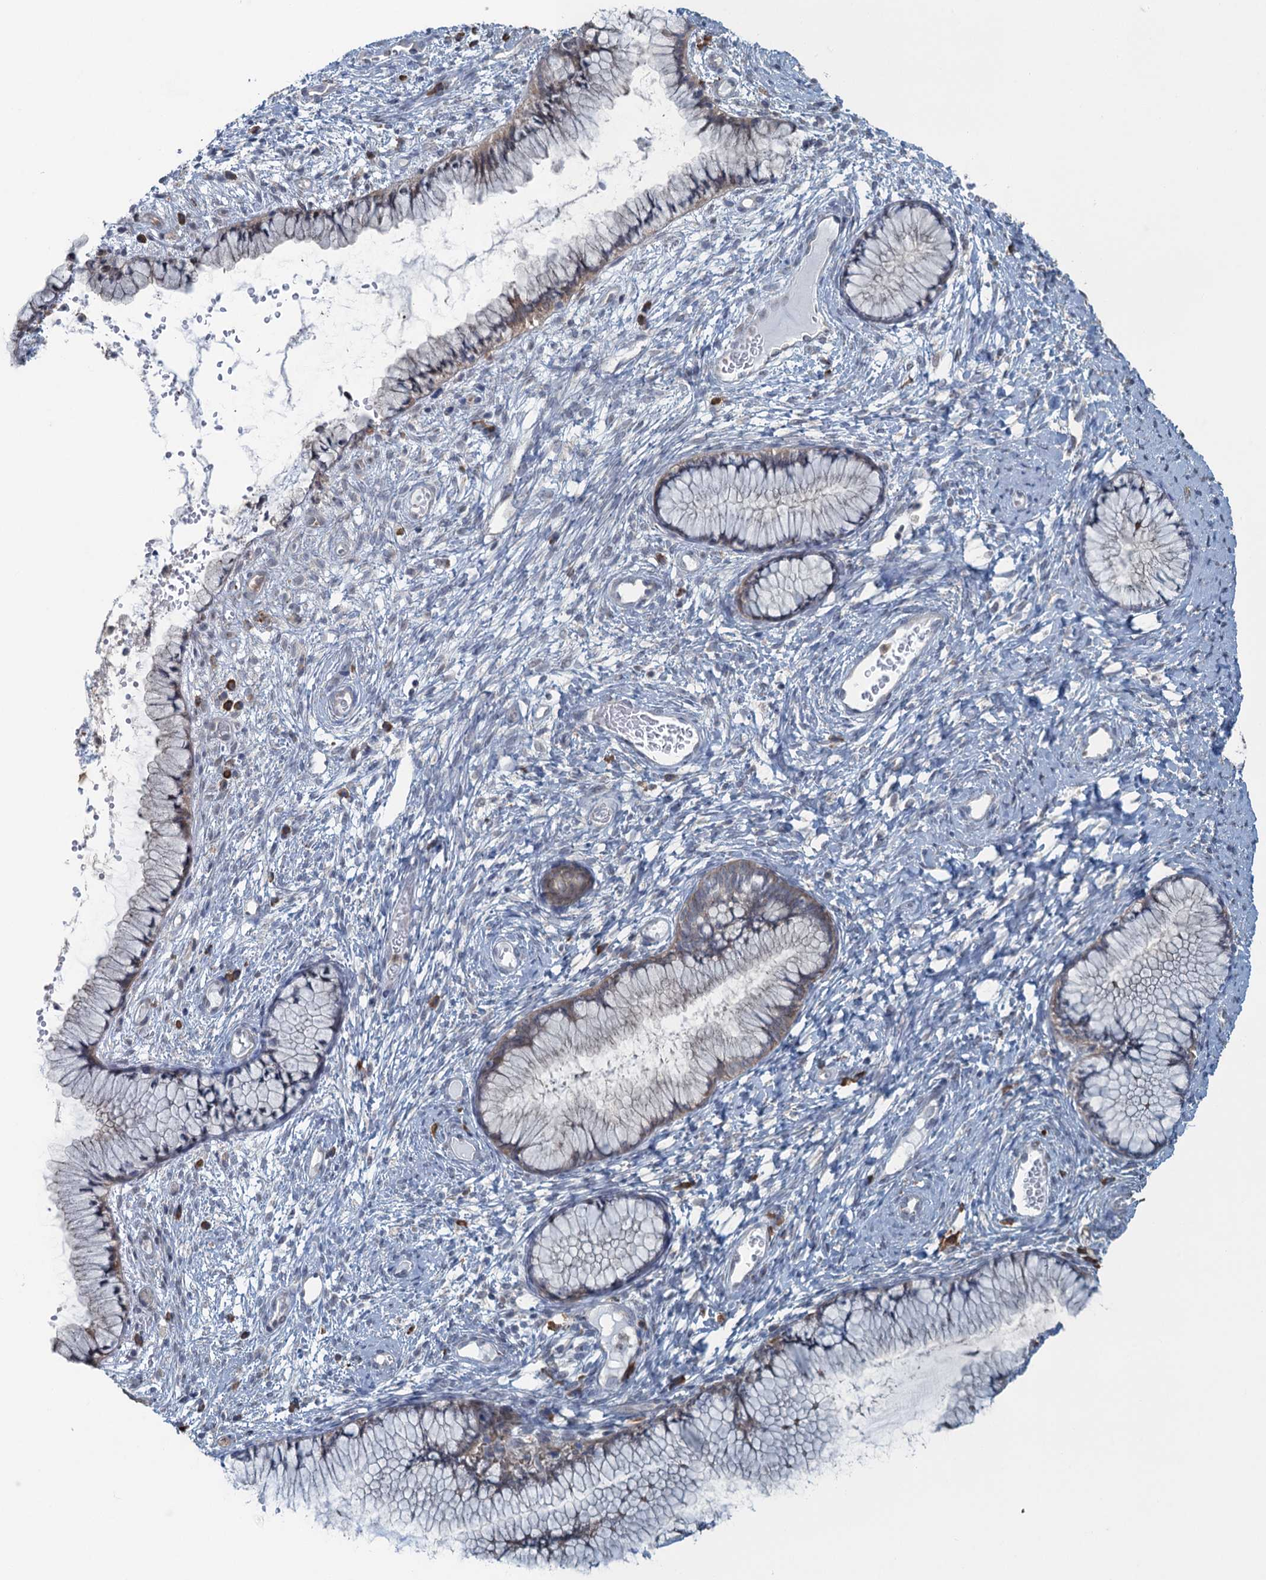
{"staining": {"intensity": "weak", "quantity": "25%-75%", "location": "cytoplasmic/membranous"}, "tissue": "cervix", "cell_type": "Glandular cells", "image_type": "normal", "snomed": [{"axis": "morphology", "description": "Normal tissue, NOS"}, {"axis": "topography", "description": "Cervix"}], "caption": "A low amount of weak cytoplasmic/membranous expression is appreciated in approximately 25%-75% of glandular cells in unremarkable cervix.", "gene": "TEX35", "patient": {"sex": "female", "age": 42}}